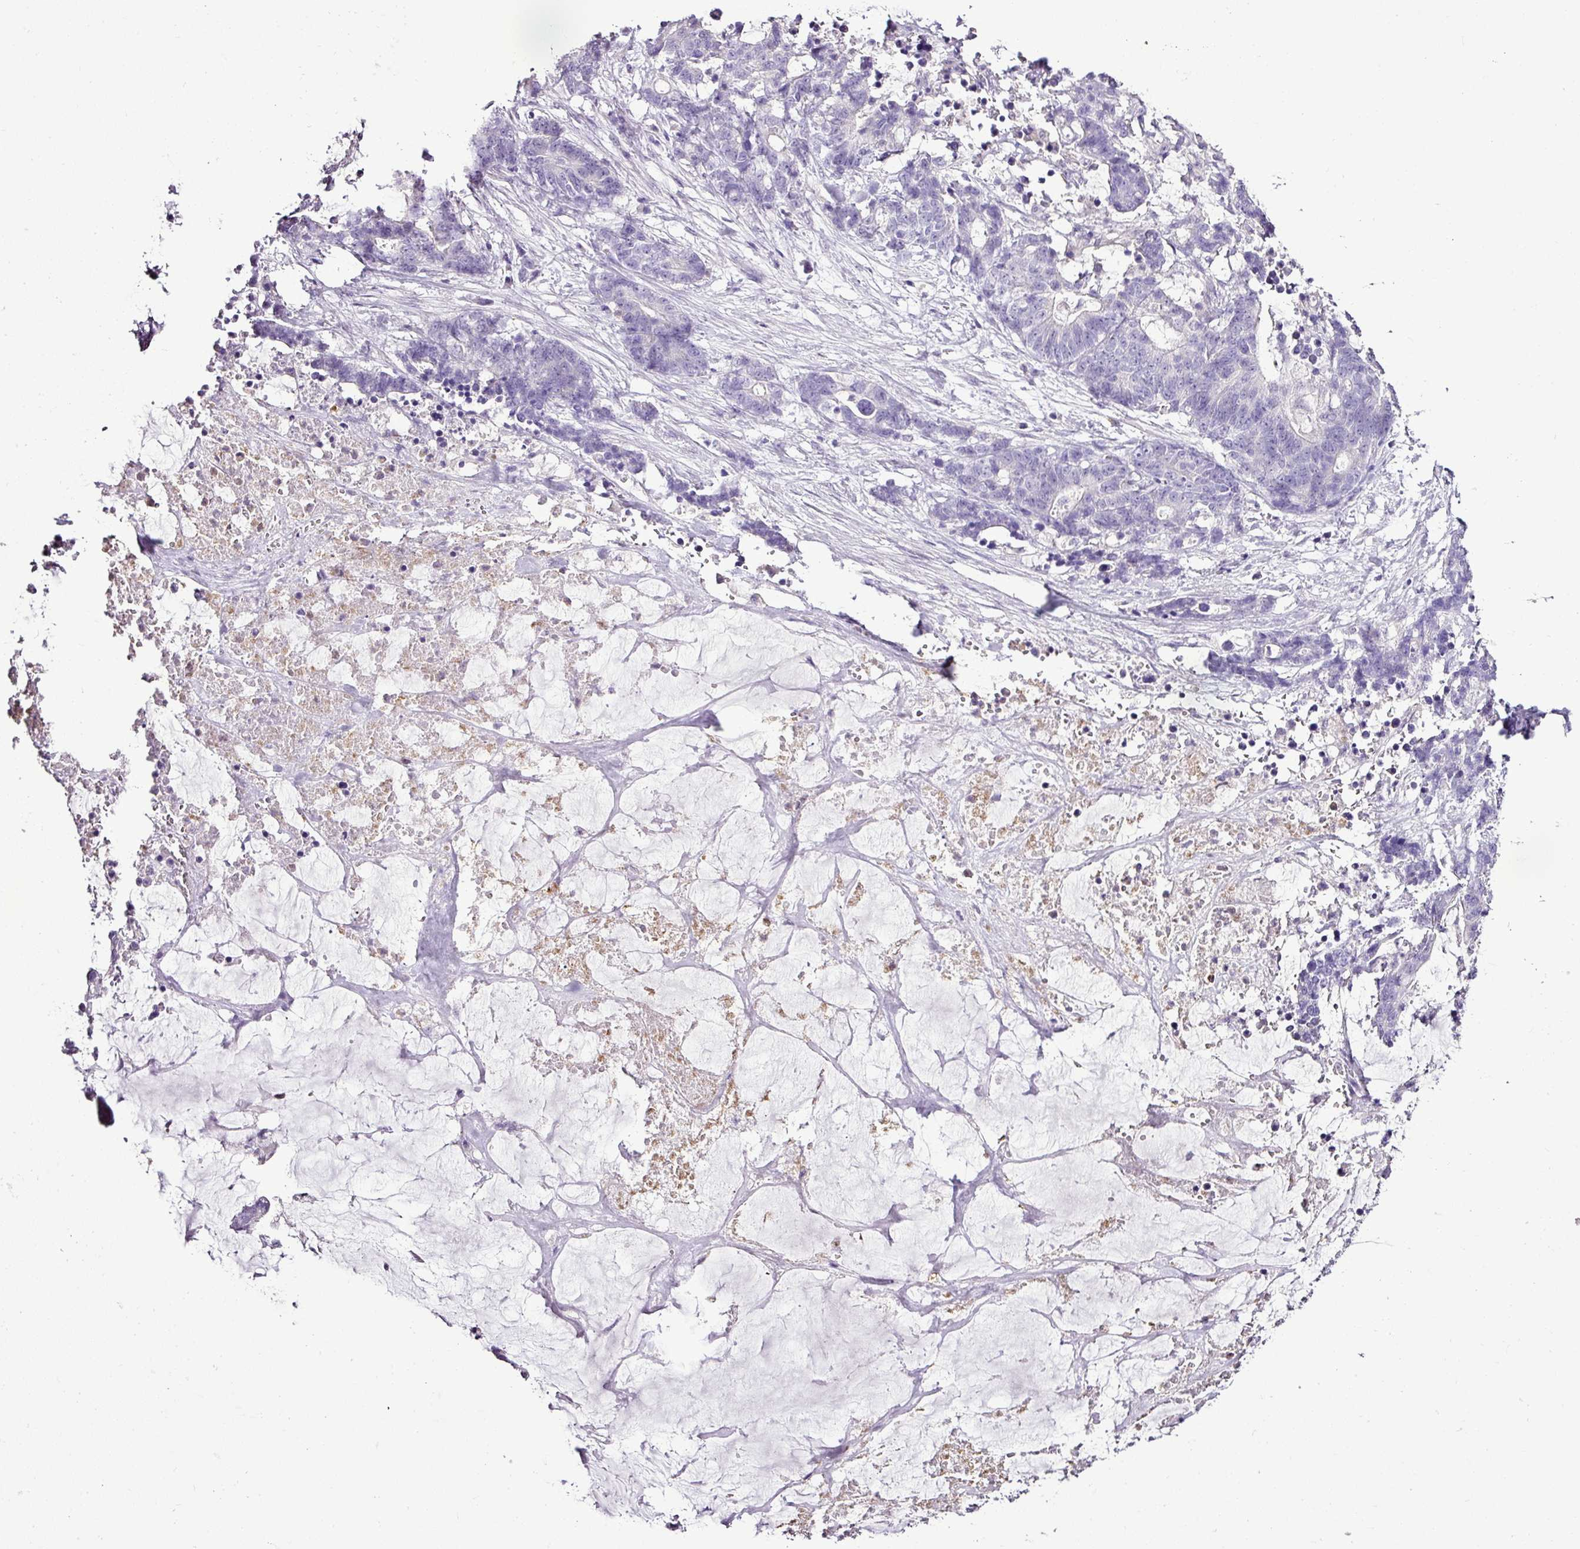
{"staining": {"intensity": "negative", "quantity": "none", "location": "none"}, "tissue": "stomach cancer", "cell_type": "Tumor cells", "image_type": "cancer", "snomed": [{"axis": "morphology", "description": "Normal tissue, NOS"}, {"axis": "morphology", "description": "Adenocarcinoma, NOS"}, {"axis": "topography", "description": "Stomach"}], "caption": "Human stomach cancer (adenocarcinoma) stained for a protein using IHC displays no positivity in tumor cells.", "gene": "ESR1", "patient": {"sex": "female", "age": 64}}